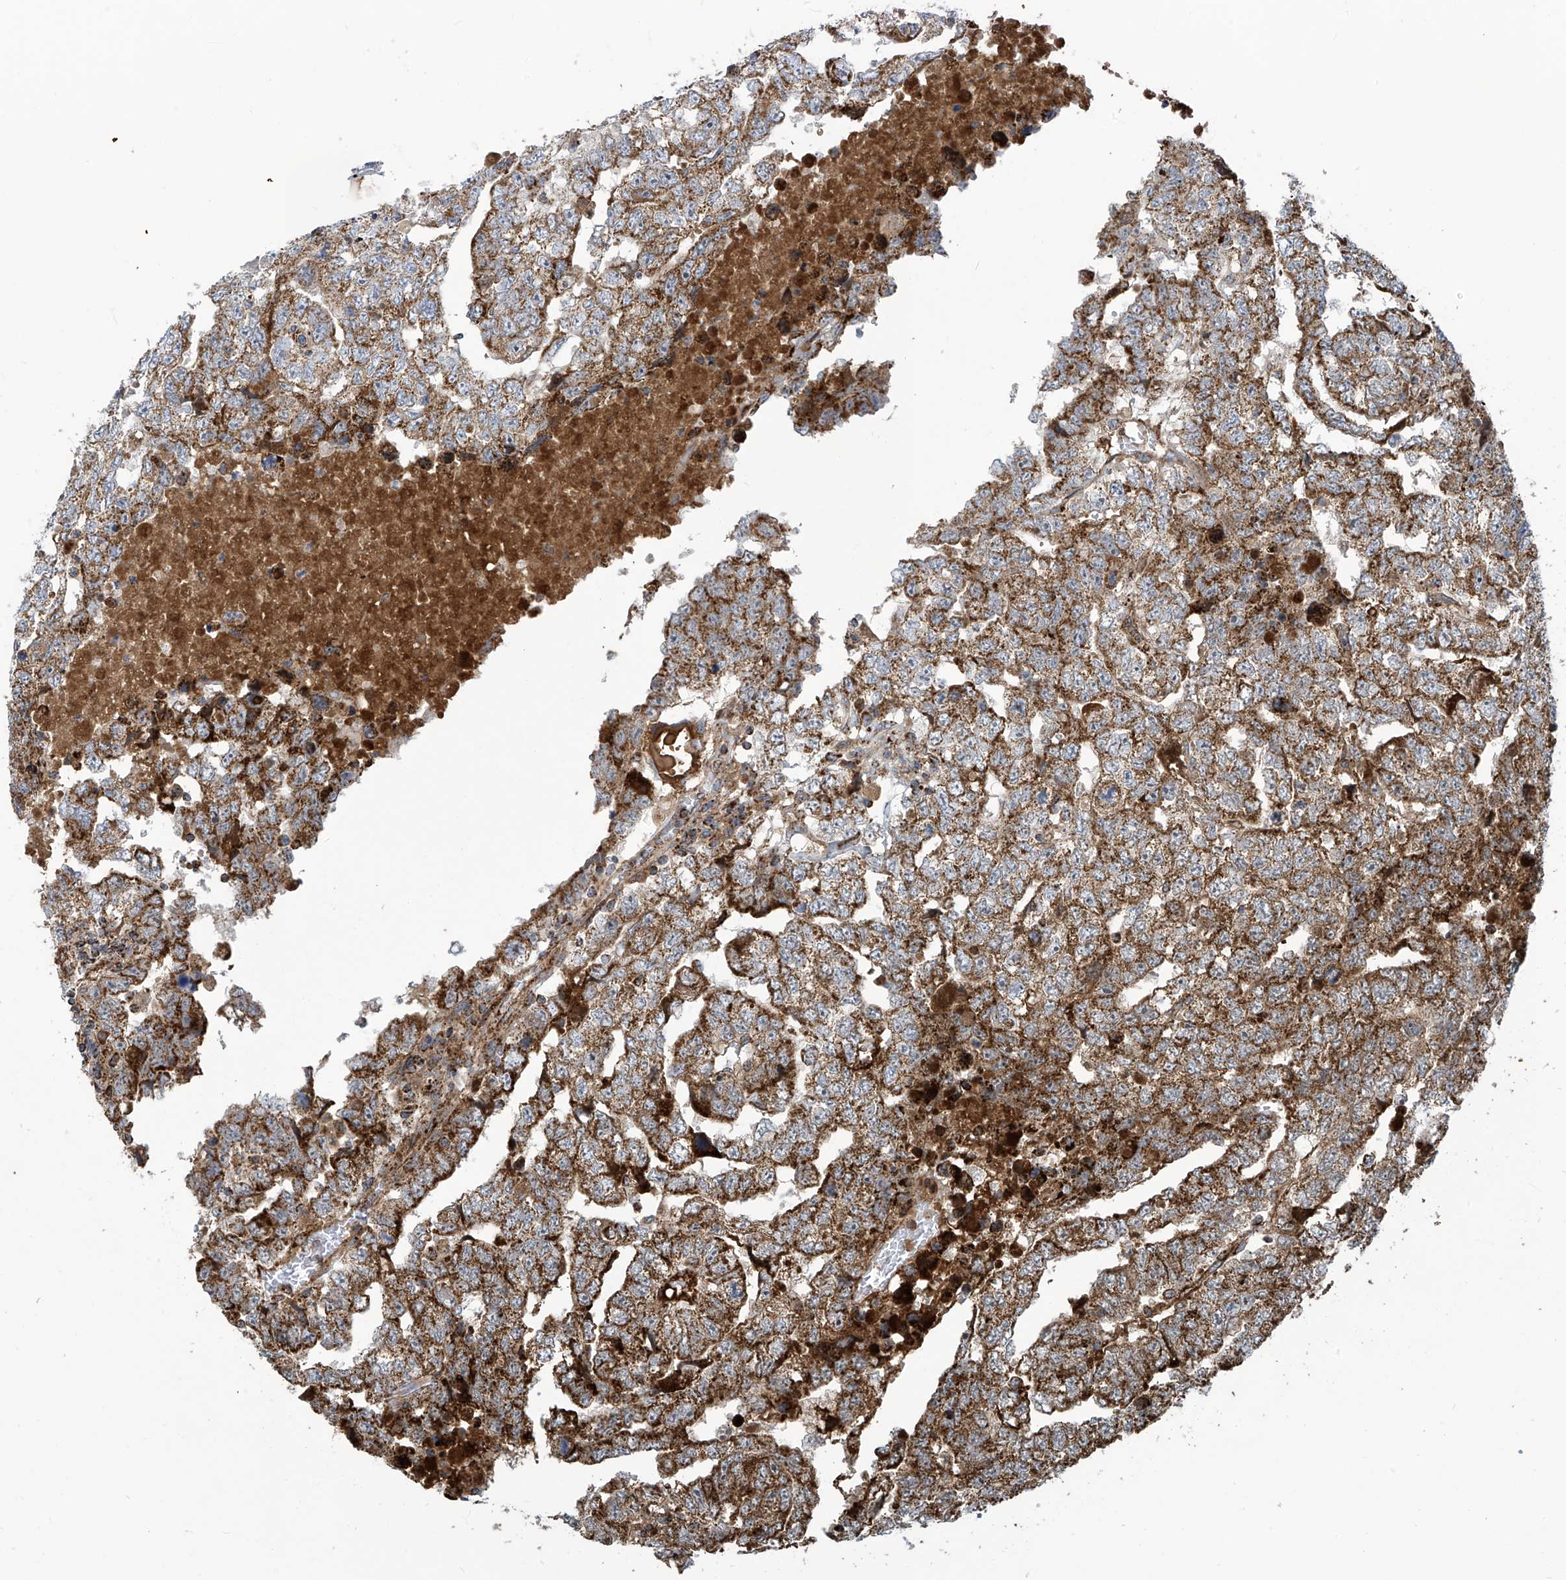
{"staining": {"intensity": "strong", "quantity": ">75%", "location": "cytoplasmic/membranous"}, "tissue": "testis cancer", "cell_type": "Tumor cells", "image_type": "cancer", "snomed": [{"axis": "morphology", "description": "Carcinoma, Embryonal, NOS"}, {"axis": "topography", "description": "Testis"}], "caption": "Immunohistochemical staining of testis cancer exhibits strong cytoplasmic/membranous protein expression in approximately >75% of tumor cells.", "gene": "COX10", "patient": {"sex": "male", "age": 36}}